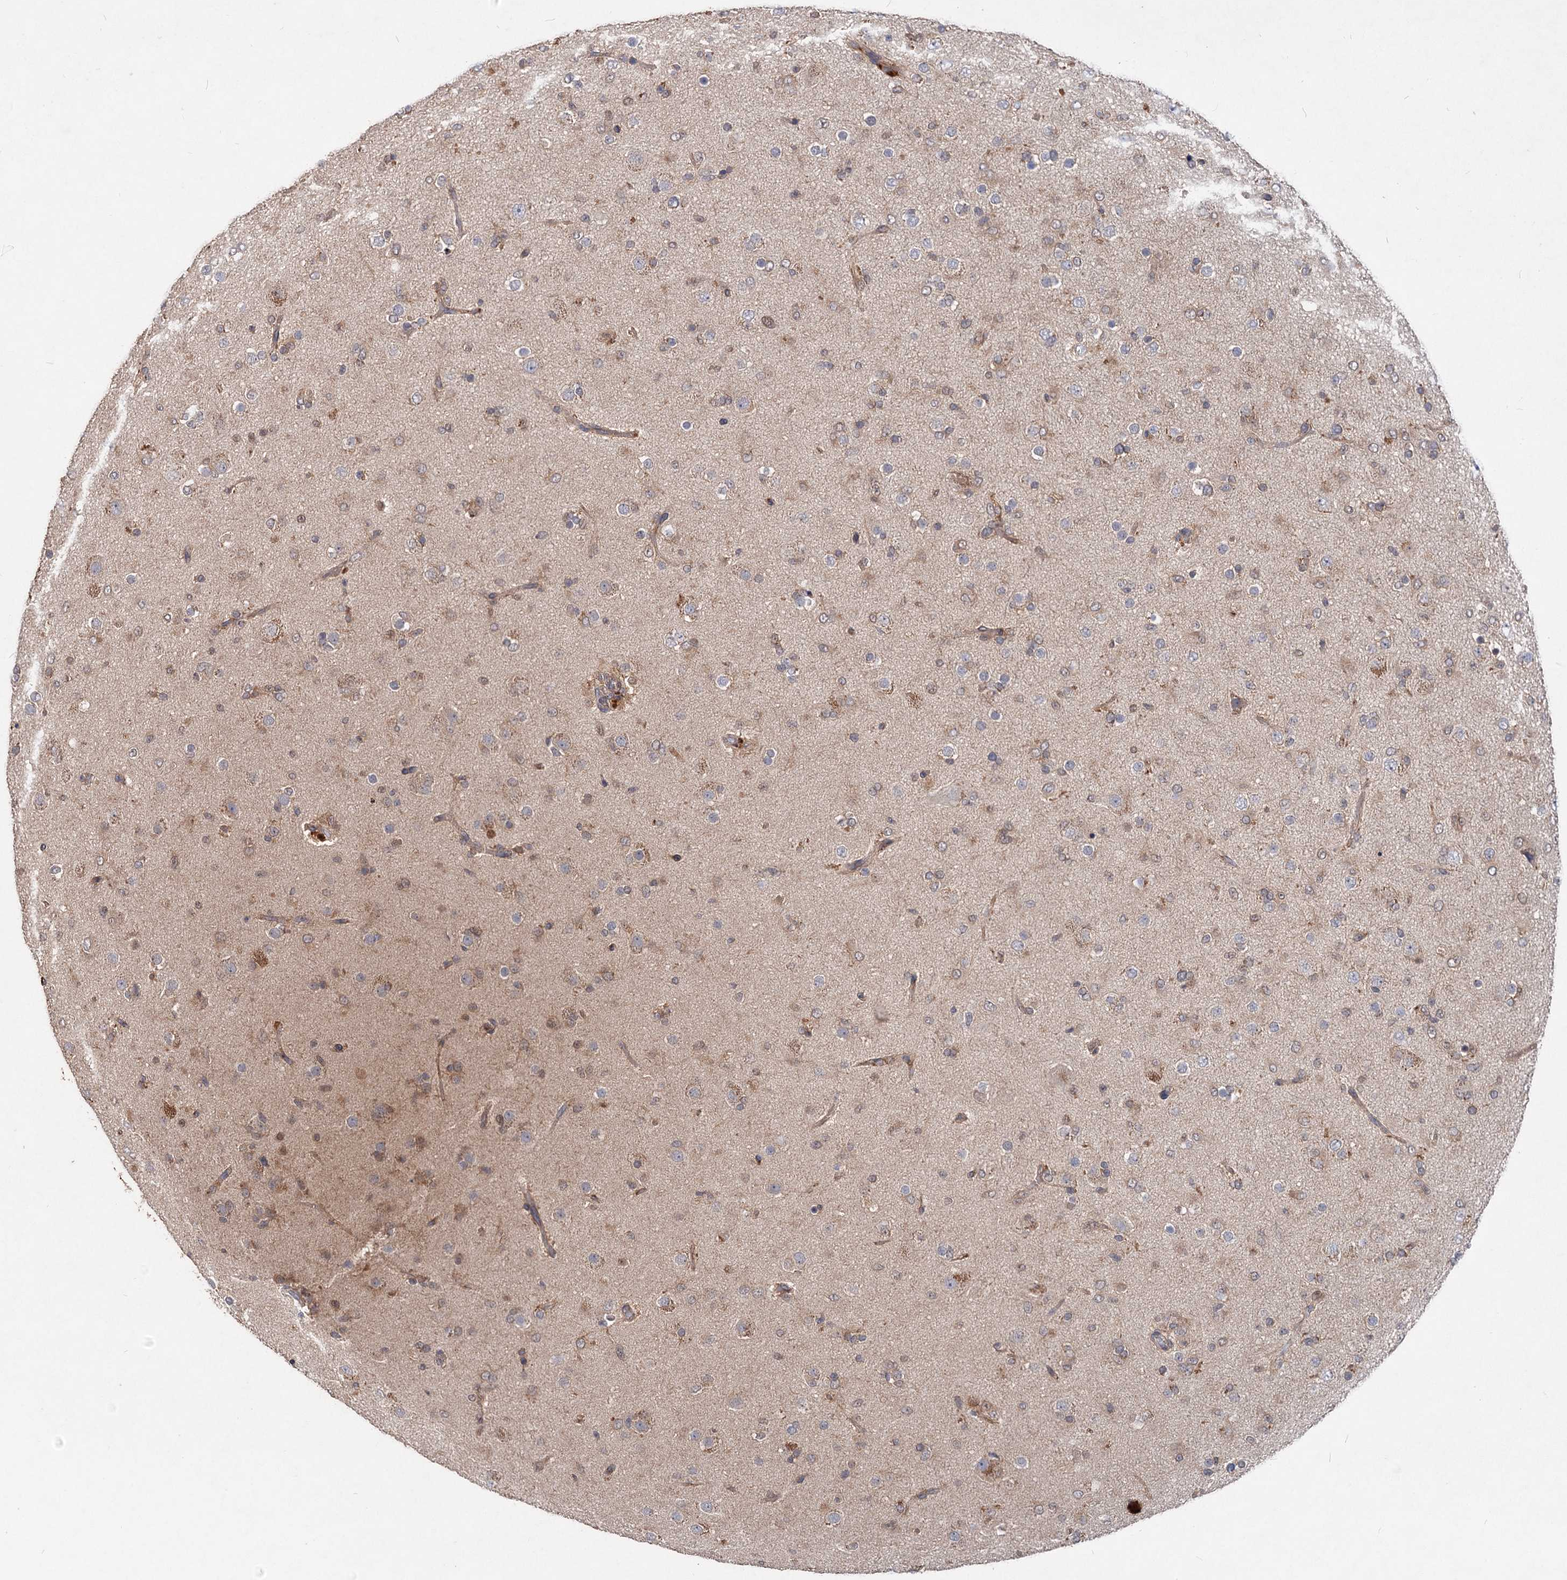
{"staining": {"intensity": "moderate", "quantity": "25%-75%", "location": "cytoplasmic/membranous"}, "tissue": "glioma", "cell_type": "Tumor cells", "image_type": "cancer", "snomed": [{"axis": "morphology", "description": "Glioma, malignant, Low grade"}, {"axis": "topography", "description": "Brain"}], "caption": "Approximately 25%-75% of tumor cells in human glioma demonstrate moderate cytoplasmic/membranous protein positivity as visualized by brown immunohistochemical staining.", "gene": "NUDCD2", "patient": {"sex": "male", "age": 65}}